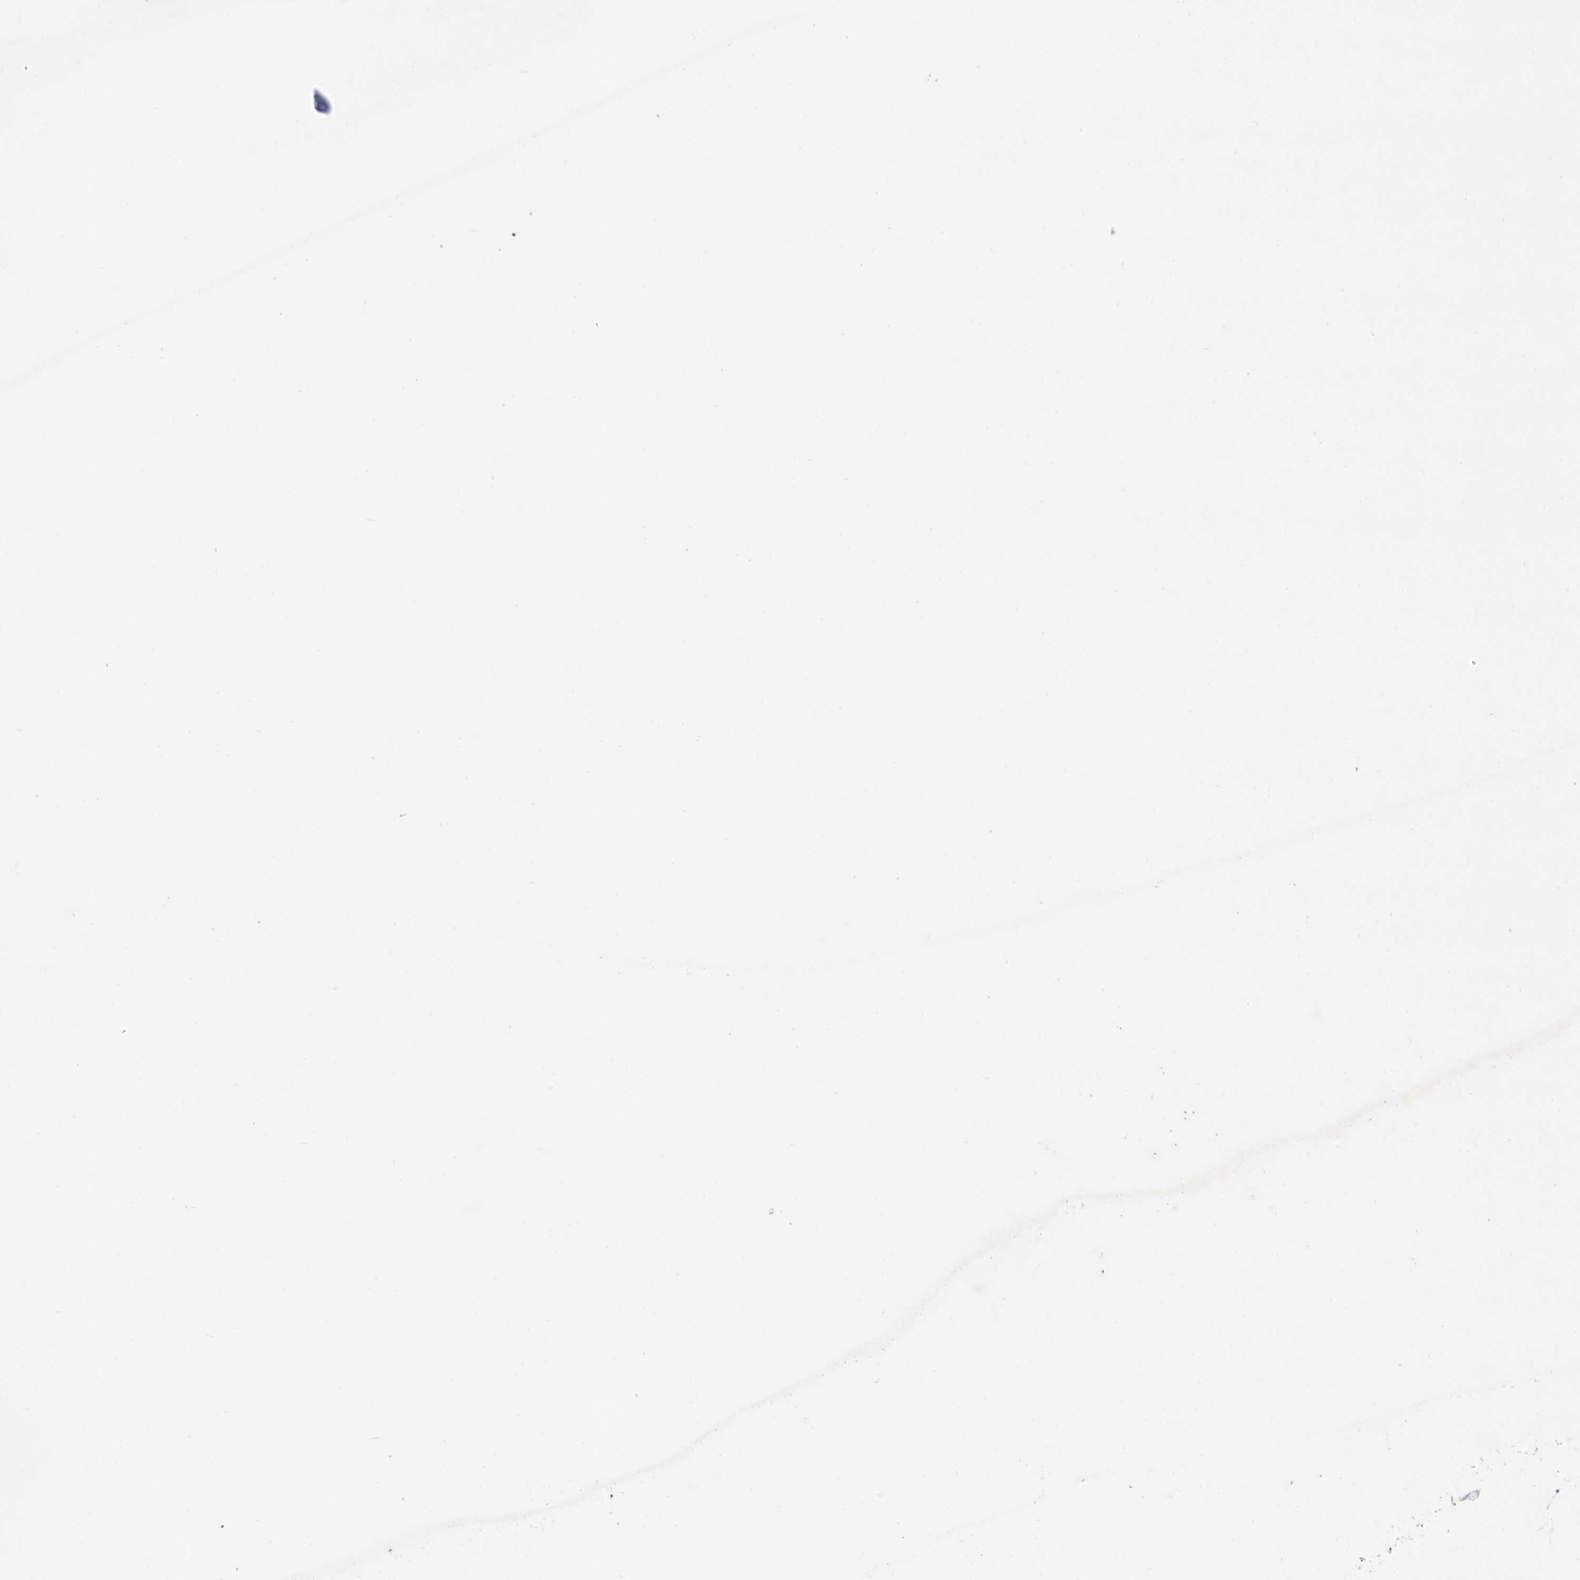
{"staining": {"intensity": "weak", "quantity": "<25%", "location": "cytoplasmic/membranous"}, "tissue": "prostate cancer", "cell_type": "Tumor cells", "image_type": "cancer", "snomed": [{"axis": "morphology", "description": "Adenocarcinoma, High grade"}, {"axis": "topography", "description": "Prostate"}], "caption": "High-grade adenocarcinoma (prostate) stained for a protein using immunohistochemistry (IHC) demonstrates no staining tumor cells.", "gene": "KBTBD8", "patient": {"sex": "male", "age": 70}}